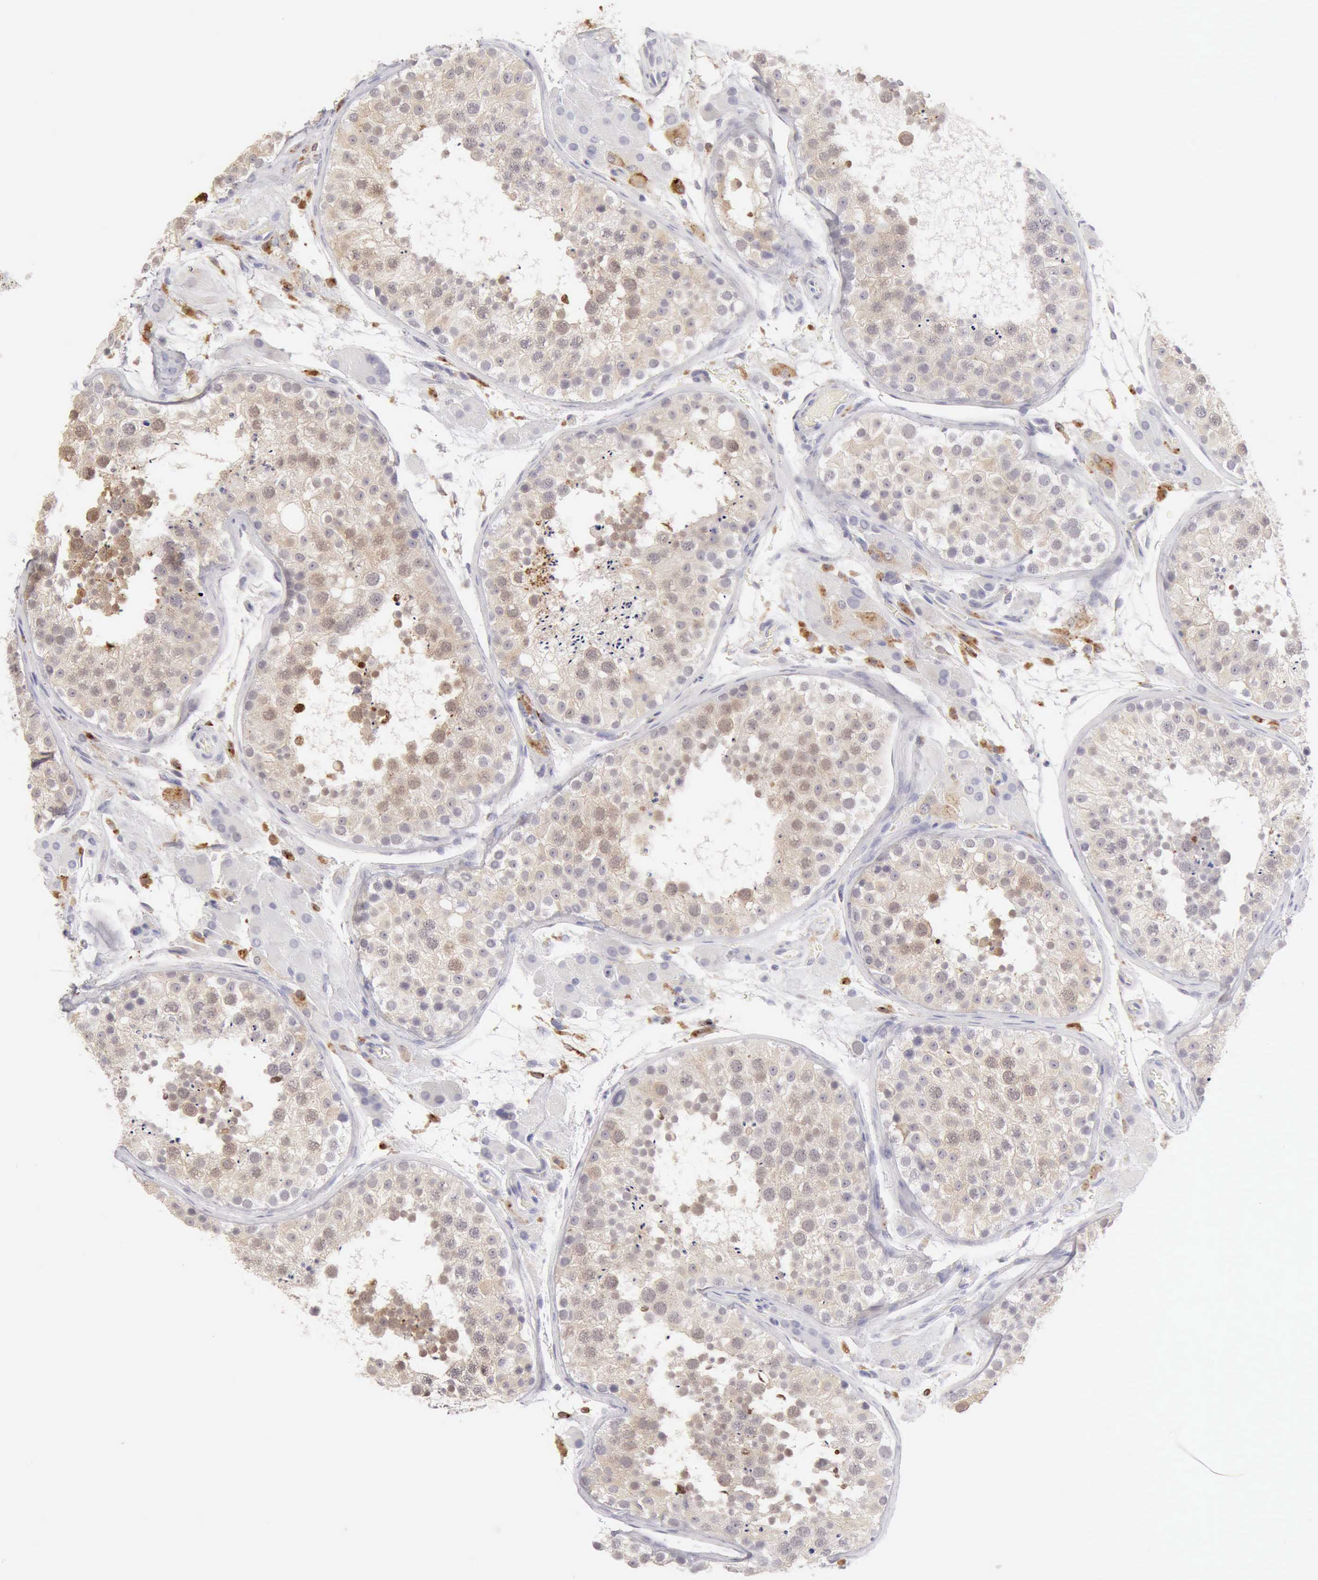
{"staining": {"intensity": "weak", "quantity": "25%-75%", "location": "cytoplasmic/membranous"}, "tissue": "testis", "cell_type": "Cells in seminiferous ducts", "image_type": "normal", "snomed": [{"axis": "morphology", "description": "Normal tissue, NOS"}, {"axis": "topography", "description": "Testis"}], "caption": "IHC photomicrograph of normal human testis stained for a protein (brown), which demonstrates low levels of weak cytoplasmic/membranous staining in approximately 25%-75% of cells in seminiferous ducts.", "gene": "RNASE1", "patient": {"sex": "male", "age": 26}}